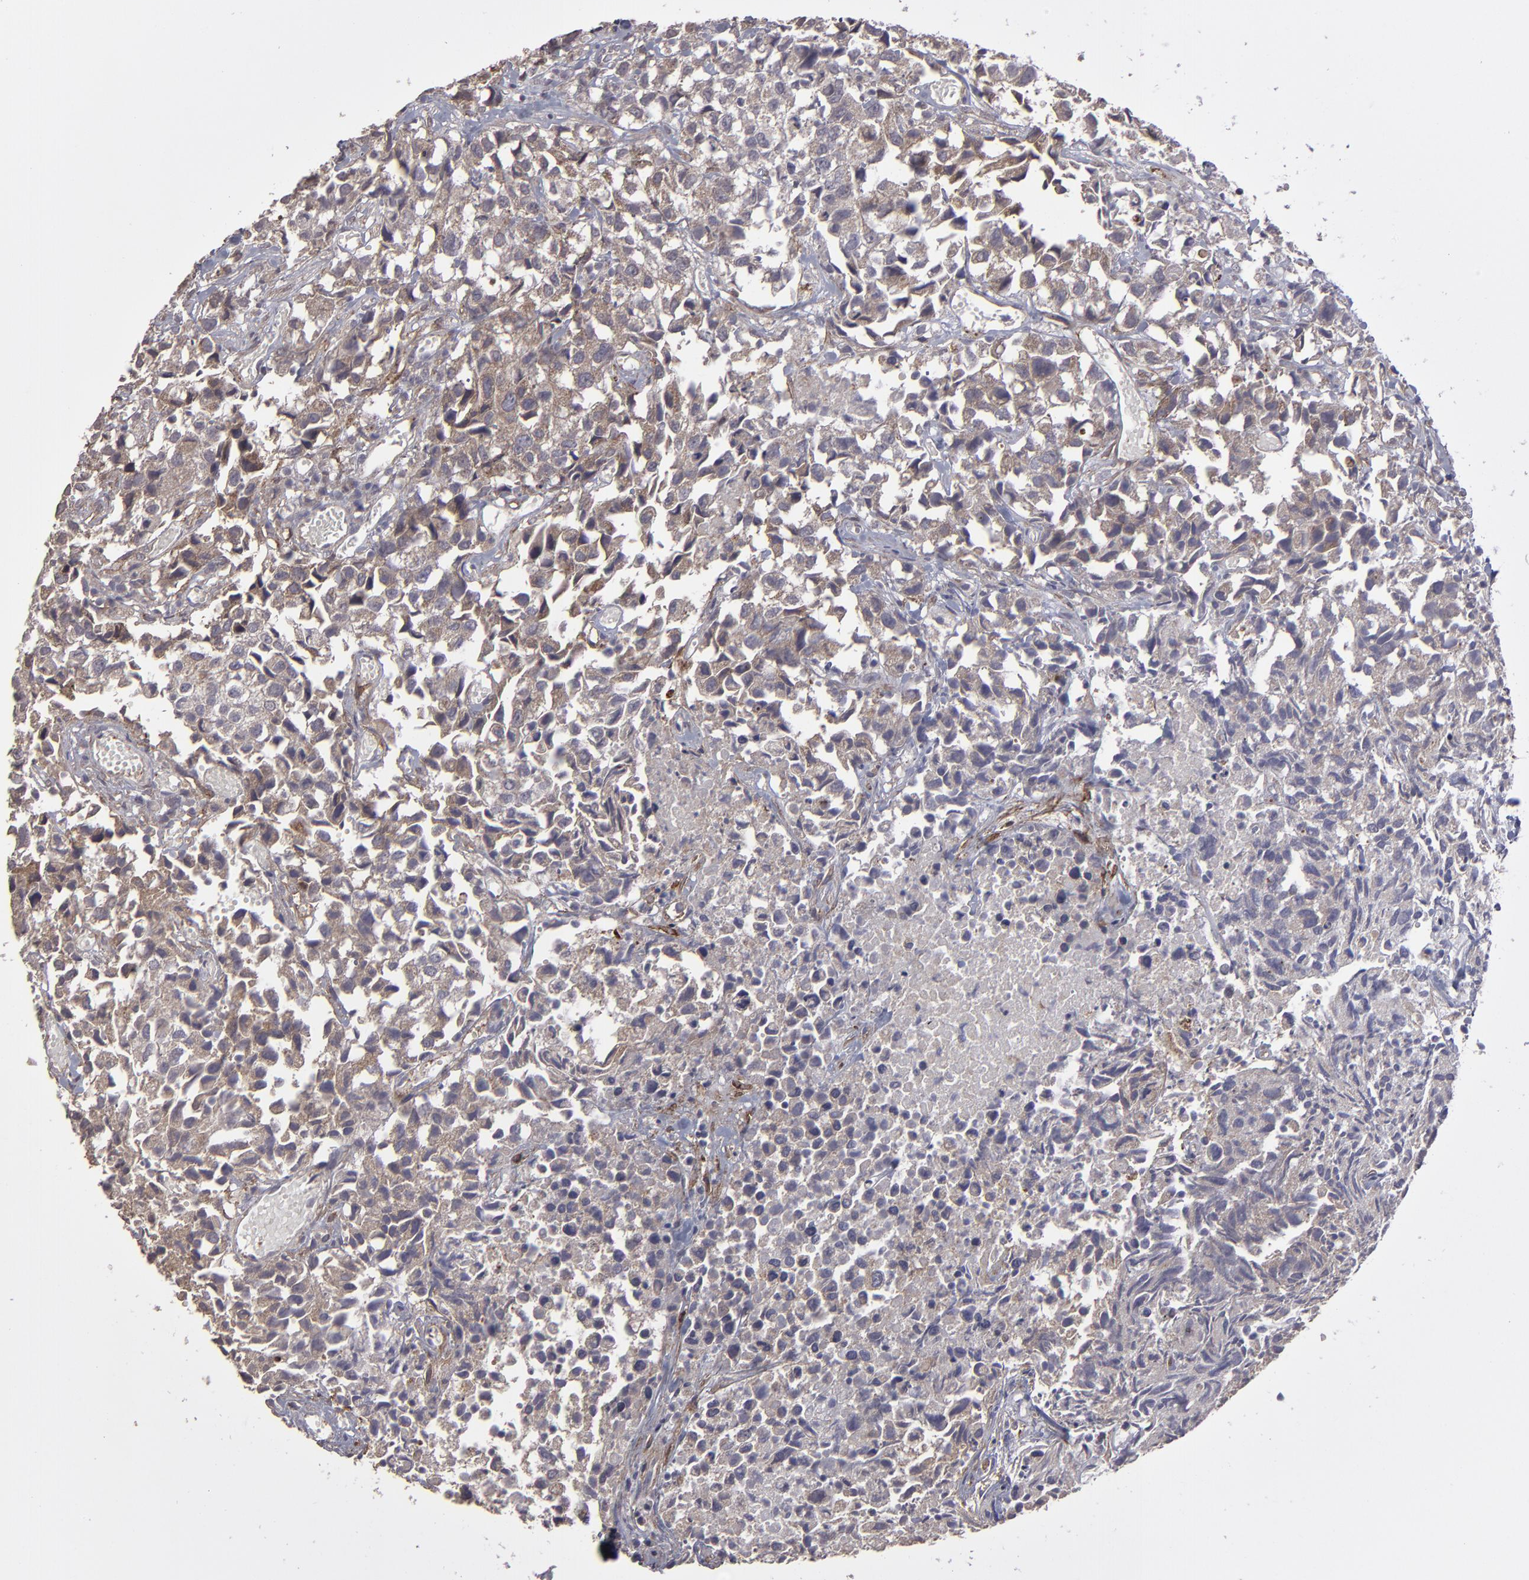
{"staining": {"intensity": "weak", "quantity": "25%-75%", "location": "cytoplasmic/membranous"}, "tissue": "urothelial cancer", "cell_type": "Tumor cells", "image_type": "cancer", "snomed": [{"axis": "morphology", "description": "Urothelial carcinoma, High grade"}, {"axis": "topography", "description": "Urinary bladder"}], "caption": "Protein expression analysis of human urothelial carcinoma (high-grade) reveals weak cytoplasmic/membranous expression in approximately 25%-75% of tumor cells. The protein is shown in brown color, while the nuclei are stained blue.", "gene": "ITGB5", "patient": {"sex": "female", "age": 75}}